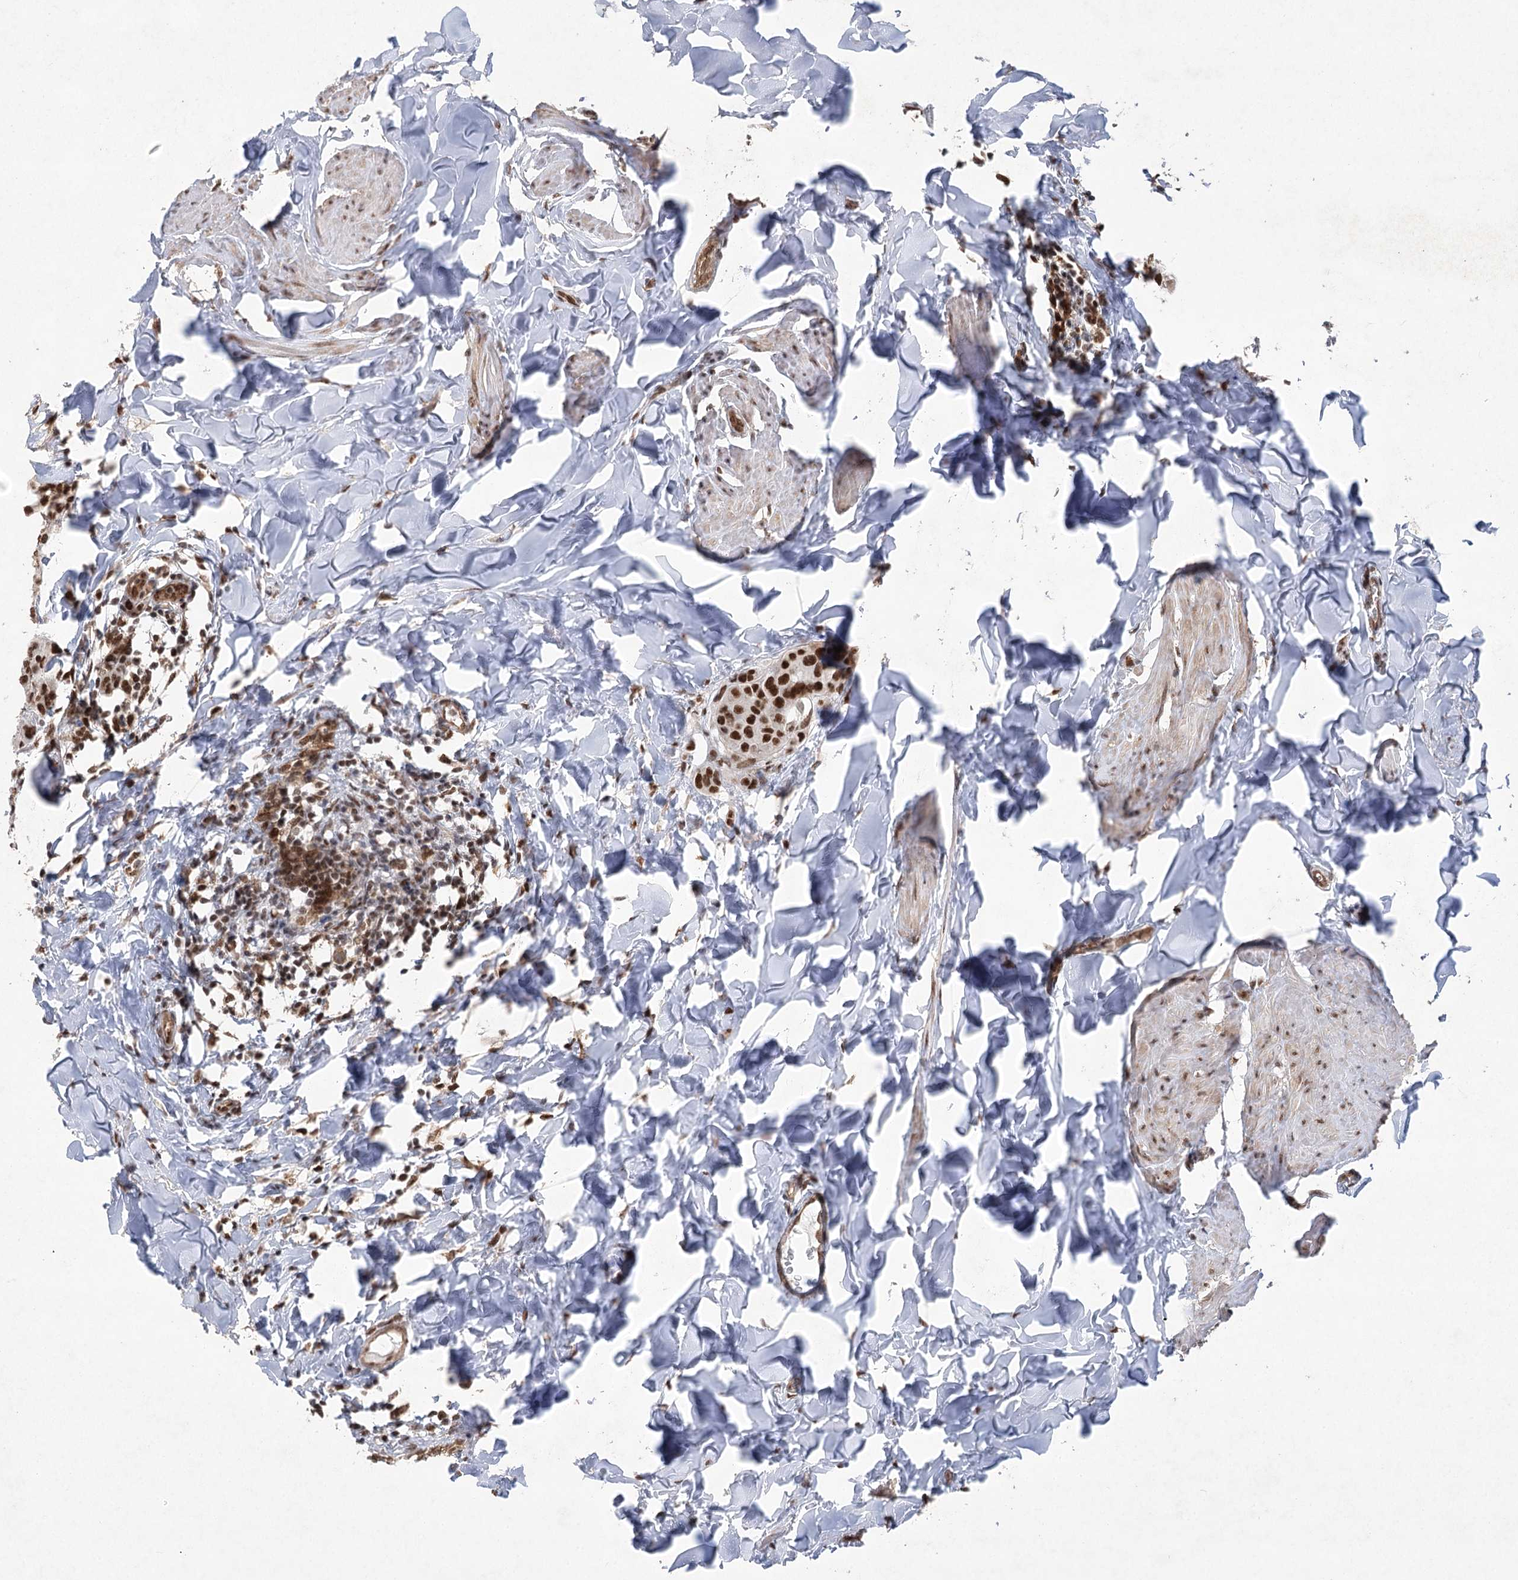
{"staining": {"intensity": "strong", "quantity": ">75%", "location": "nuclear"}, "tissue": "breast cancer", "cell_type": "Tumor cells", "image_type": "cancer", "snomed": [{"axis": "morphology", "description": "Duct carcinoma"}, {"axis": "topography", "description": "Breast"}], "caption": "Human intraductal carcinoma (breast) stained for a protein (brown) displays strong nuclear positive staining in about >75% of tumor cells.", "gene": "ZCCHC8", "patient": {"sex": "female", "age": 40}}